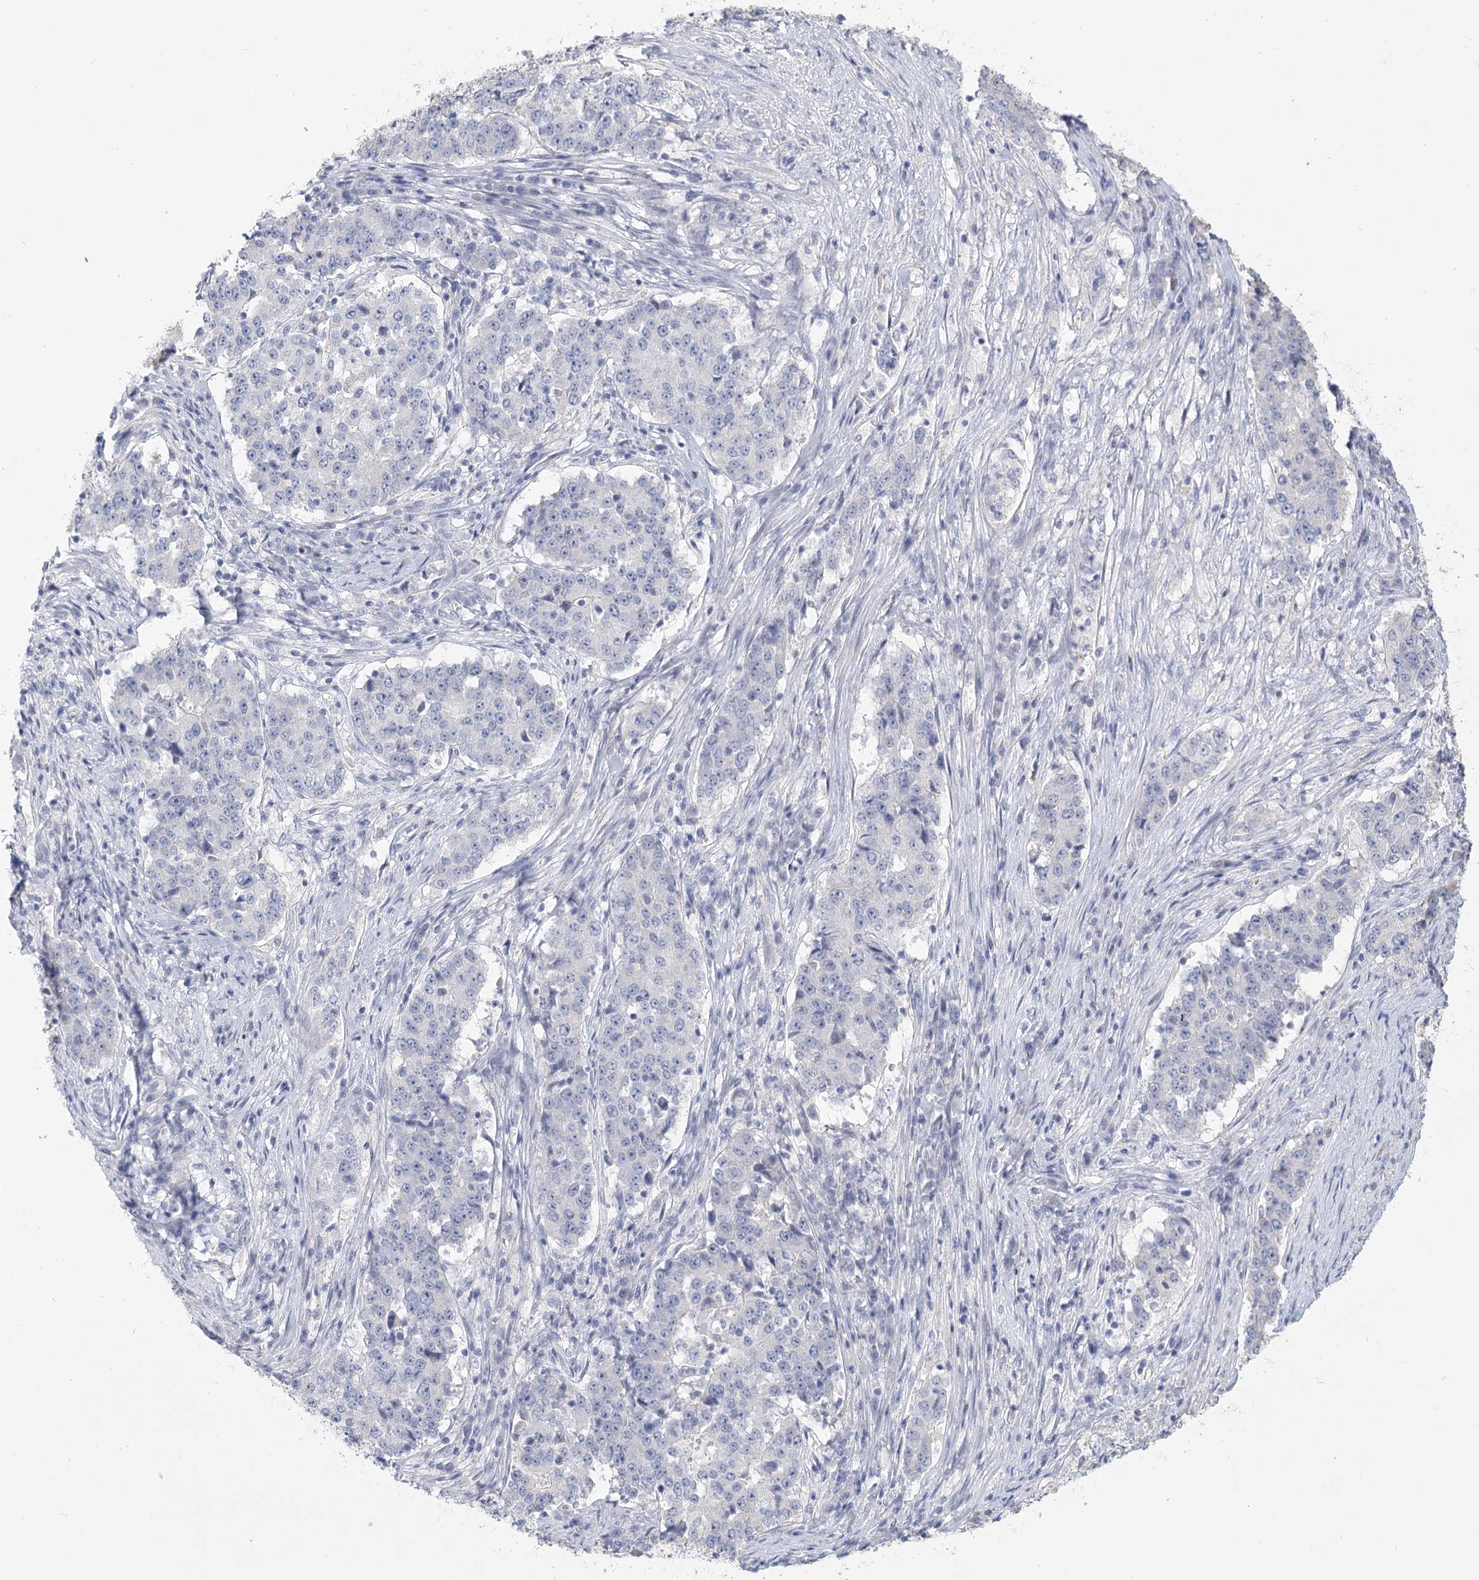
{"staining": {"intensity": "negative", "quantity": "none", "location": "none"}, "tissue": "stomach cancer", "cell_type": "Tumor cells", "image_type": "cancer", "snomed": [{"axis": "morphology", "description": "Adenocarcinoma, NOS"}, {"axis": "topography", "description": "Stomach"}], "caption": "Immunohistochemistry photomicrograph of neoplastic tissue: adenocarcinoma (stomach) stained with DAB (3,3'-diaminobenzidine) shows no significant protein positivity in tumor cells.", "gene": "CNTLN", "patient": {"sex": "male", "age": 59}}